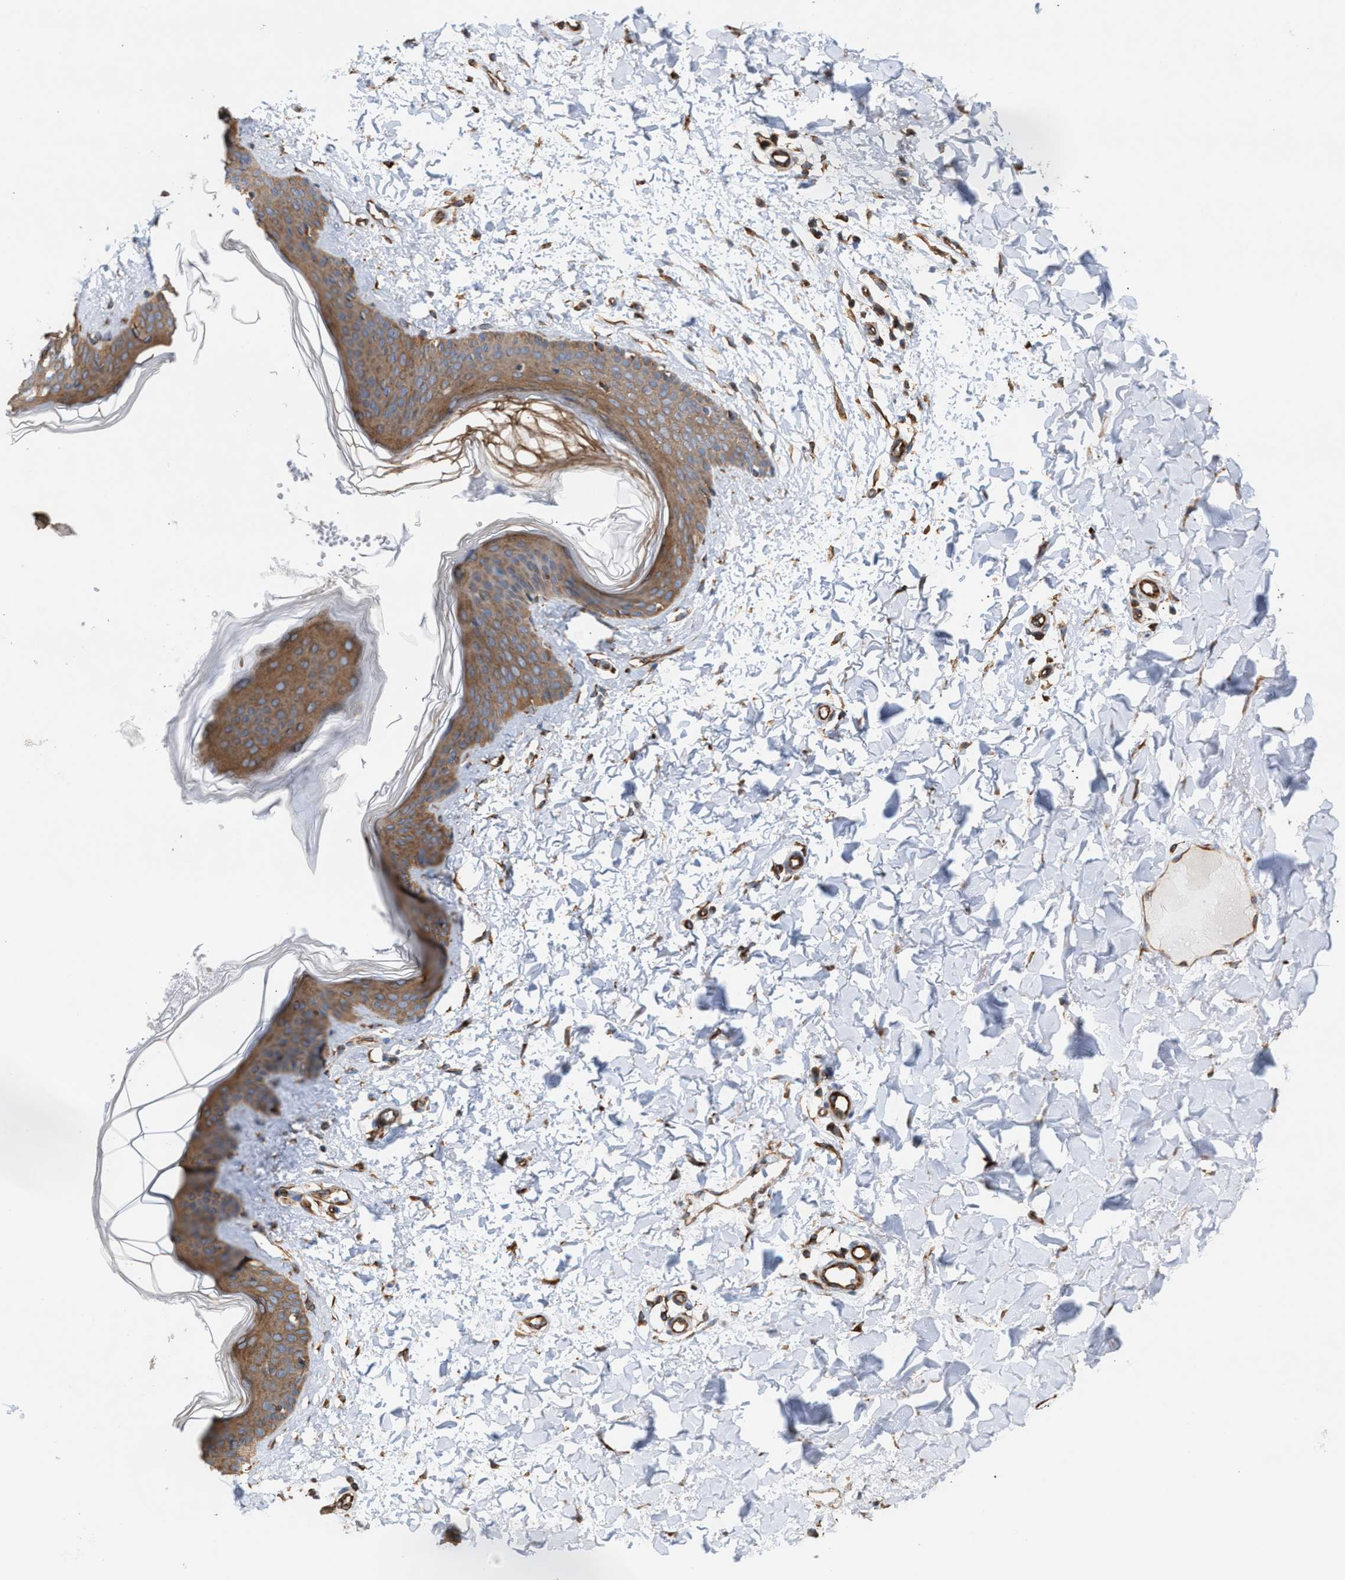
{"staining": {"intensity": "strong", "quantity": "25%-75%", "location": "cytoplasmic/membranous"}, "tissue": "skin", "cell_type": "Fibroblasts", "image_type": "normal", "snomed": [{"axis": "morphology", "description": "Normal tissue, NOS"}, {"axis": "topography", "description": "Skin"}], "caption": "There is high levels of strong cytoplasmic/membranous positivity in fibroblasts of unremarkable skin, as demonstrated by immunohistochemical staining (brown color).", "gene": "EPS15L1", "patient": {"sex": "female", "age": 17}}